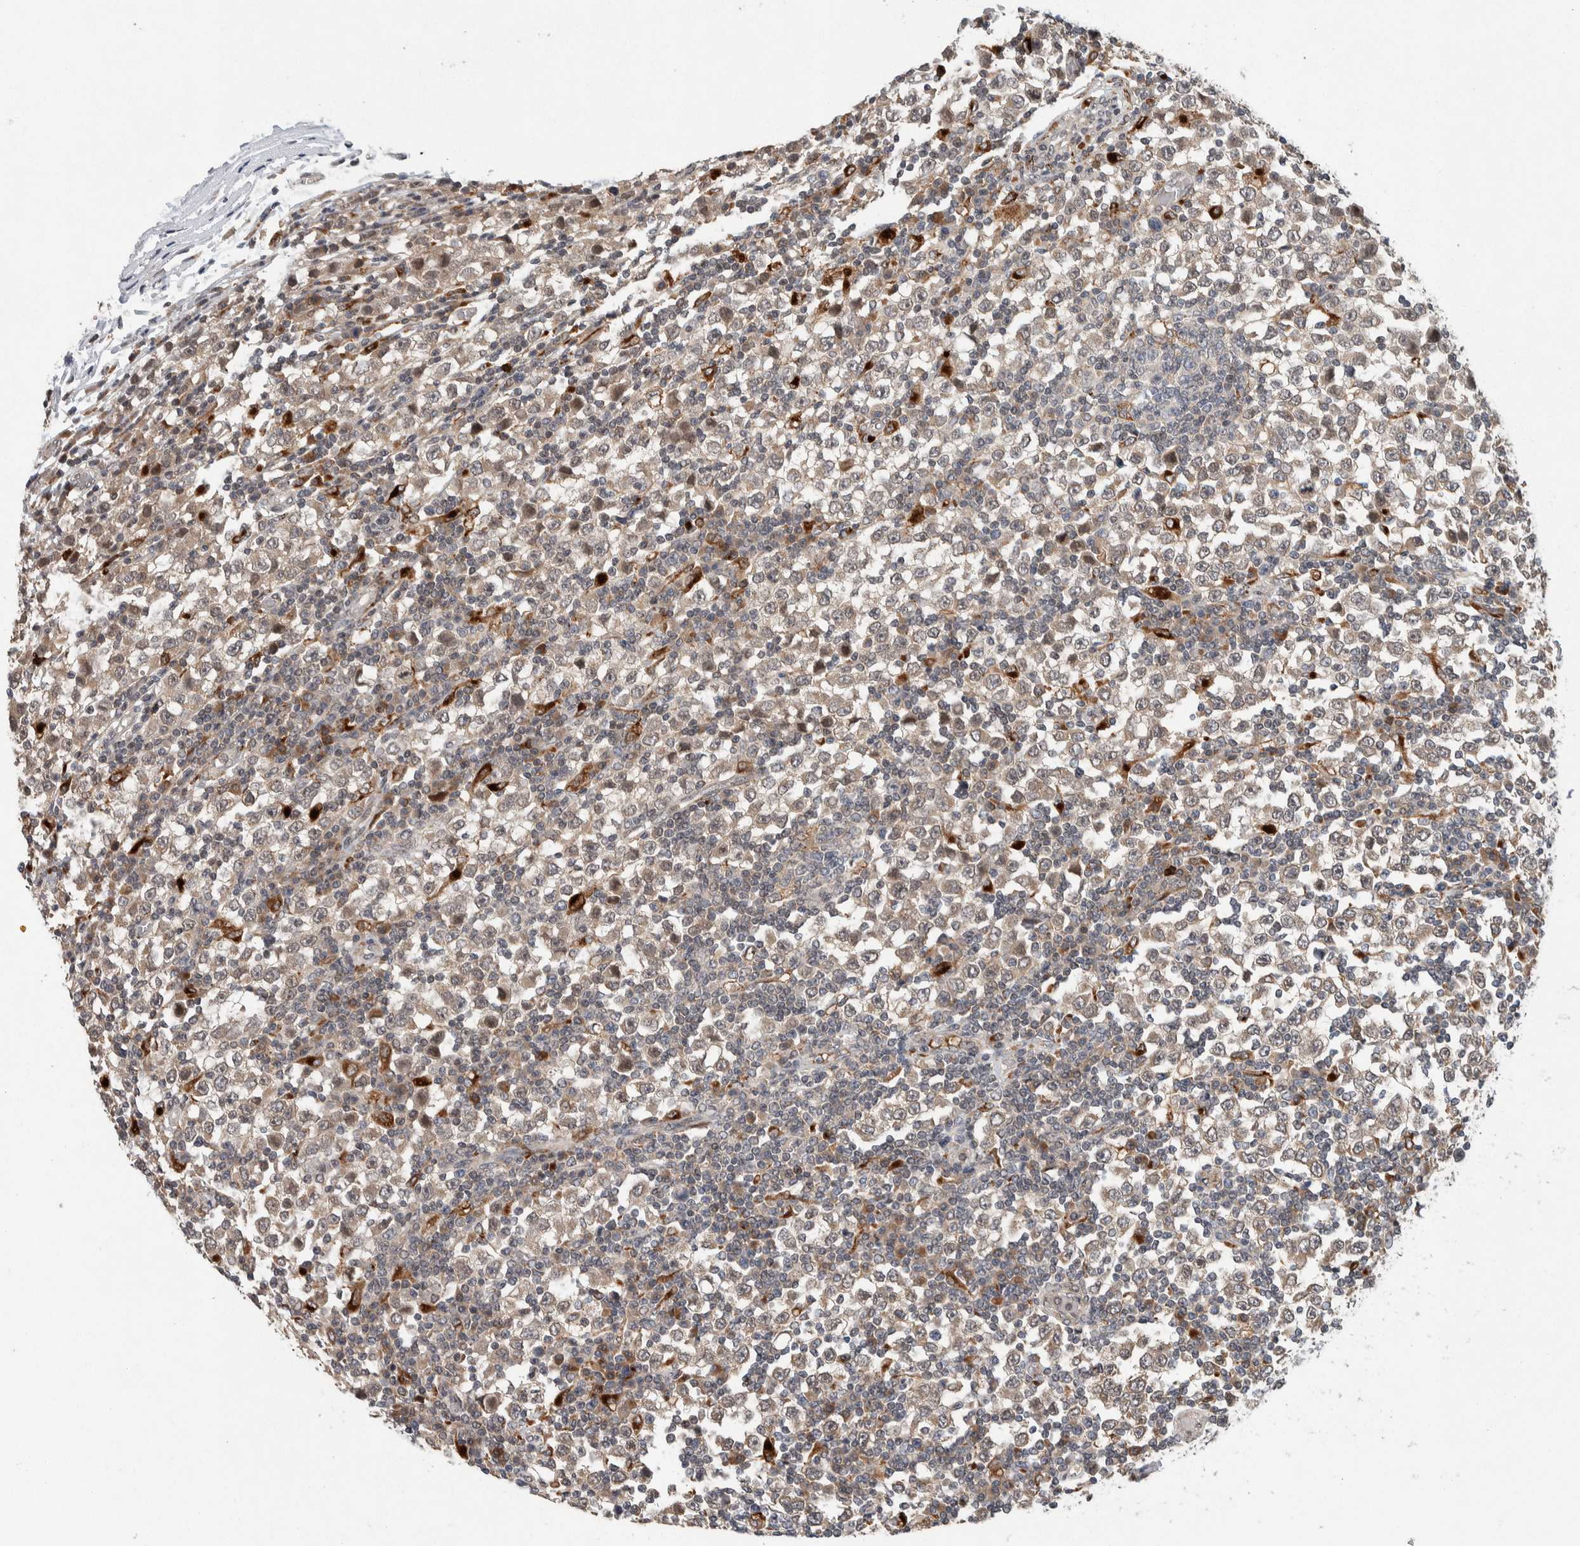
{"staining": {"intensity": "weak", "quantity": ">75%", "location": "cytoplasmic/membranous"}, "tissue": "testis cancer", "cell_type": "Tumor cells", "image_type": "cancer", "snomed": [{"axis": "morphology", "description": "Seminoma, NOS"}, {"axis": "topography", "description": "Testis"}], "caption": "Protein staining of seminoma (testis) tissue shows weak cytoplasmic/membranous expression in approximately >75% of tumor cells.", "gene": "KCNK1", "patient": {"sex": "male", "age": 65}}